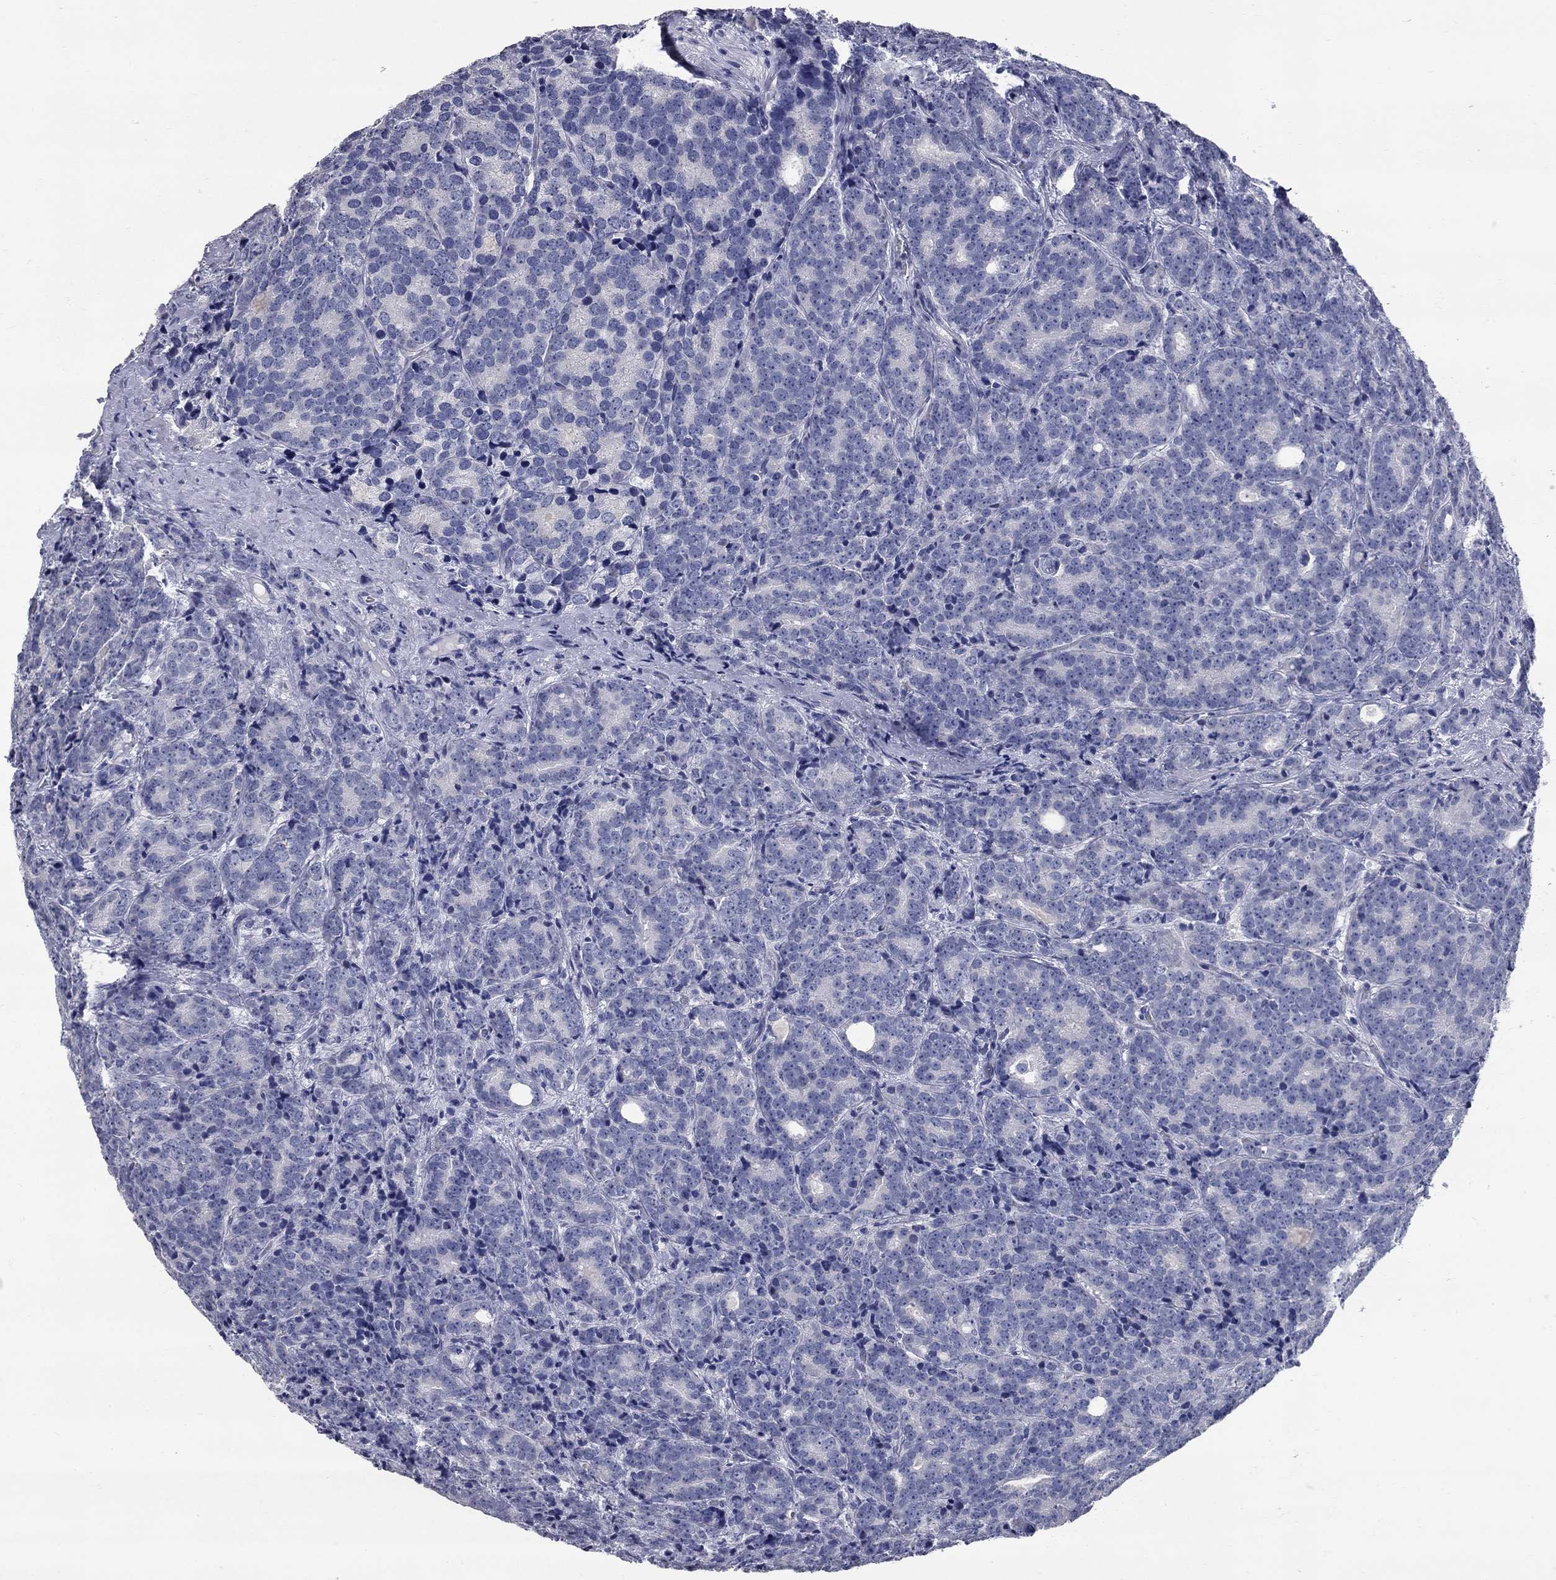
{"staining": {"intensity": "negative", "quantity": "none", "location": "none"}, "tissue": "prostate cancer", "cell_type": "Tumor cells", "image_type": "cancer", "snomed": [{"axis": "morphology", "description": "Adenocarcinoma, NOS"}, {"axis": "topography", "description": "Prostate"}], "caption": "Immunohistochemical staining of human adenocarcinoma (prostate) shows no significant positivity in tumor cells.", "gene": "SYT12", "patient": {"sex": "male", "age": 71}}